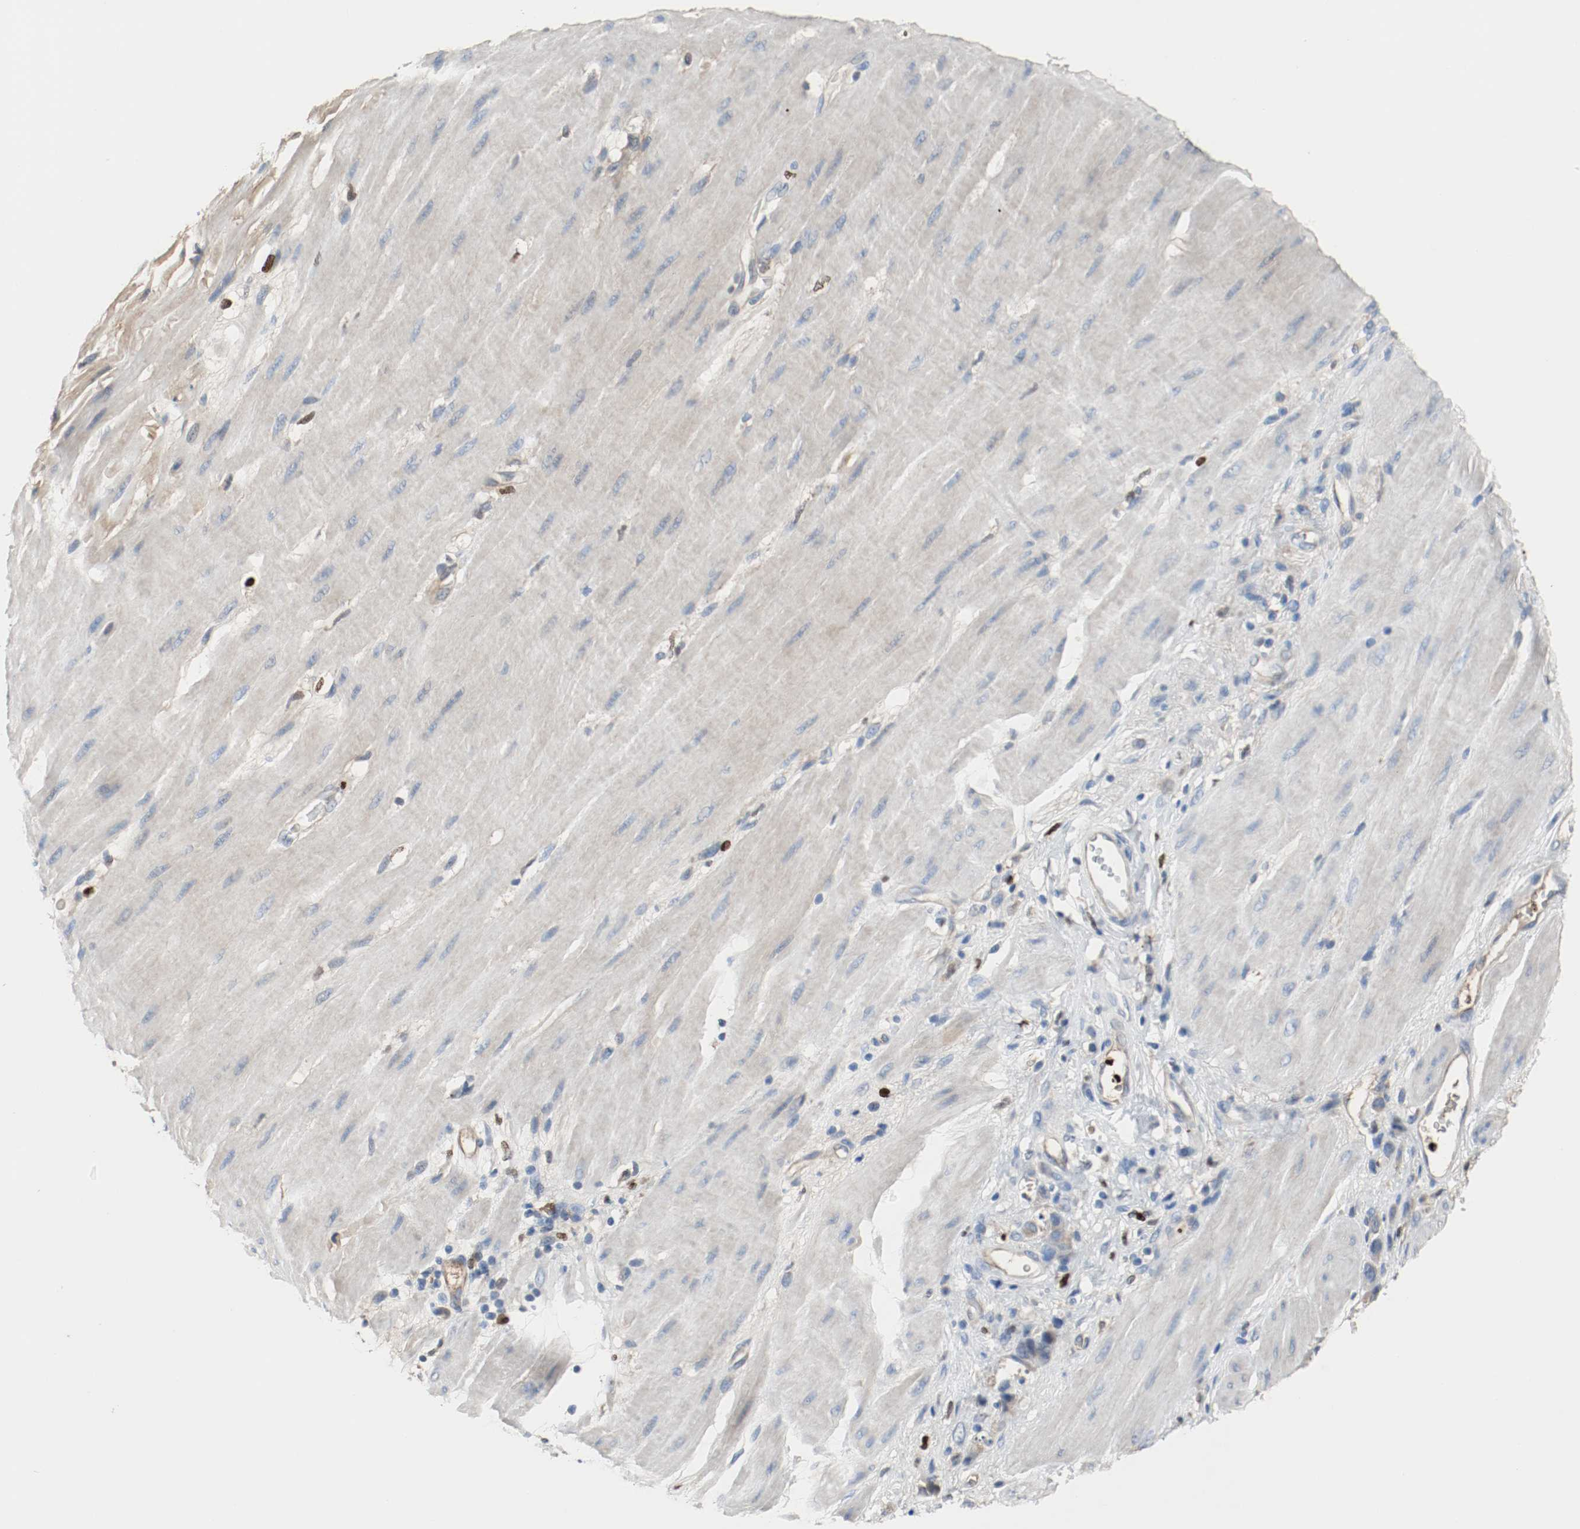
{"staining": {"intensity": "negative", "quantity": "none", "location": "none"}, "tissue": "stomach cancer", "cell_type": "Tumor cells", "image_type": "cancer", "snomed": [{"axis": "morphology", "description": "Adenocarcinoma, NOS"}, {"axis": "topography", "description": "Stomach"}], "caption": "This is a histopathology image of immunohistochemistry (IHC) staining of stomach adenocarcinoma, which shows no positivity in tumor cells. Nuclei are stained in blue.", "gene": "BLK", "patient": {"sex": "male", "age": 82}}